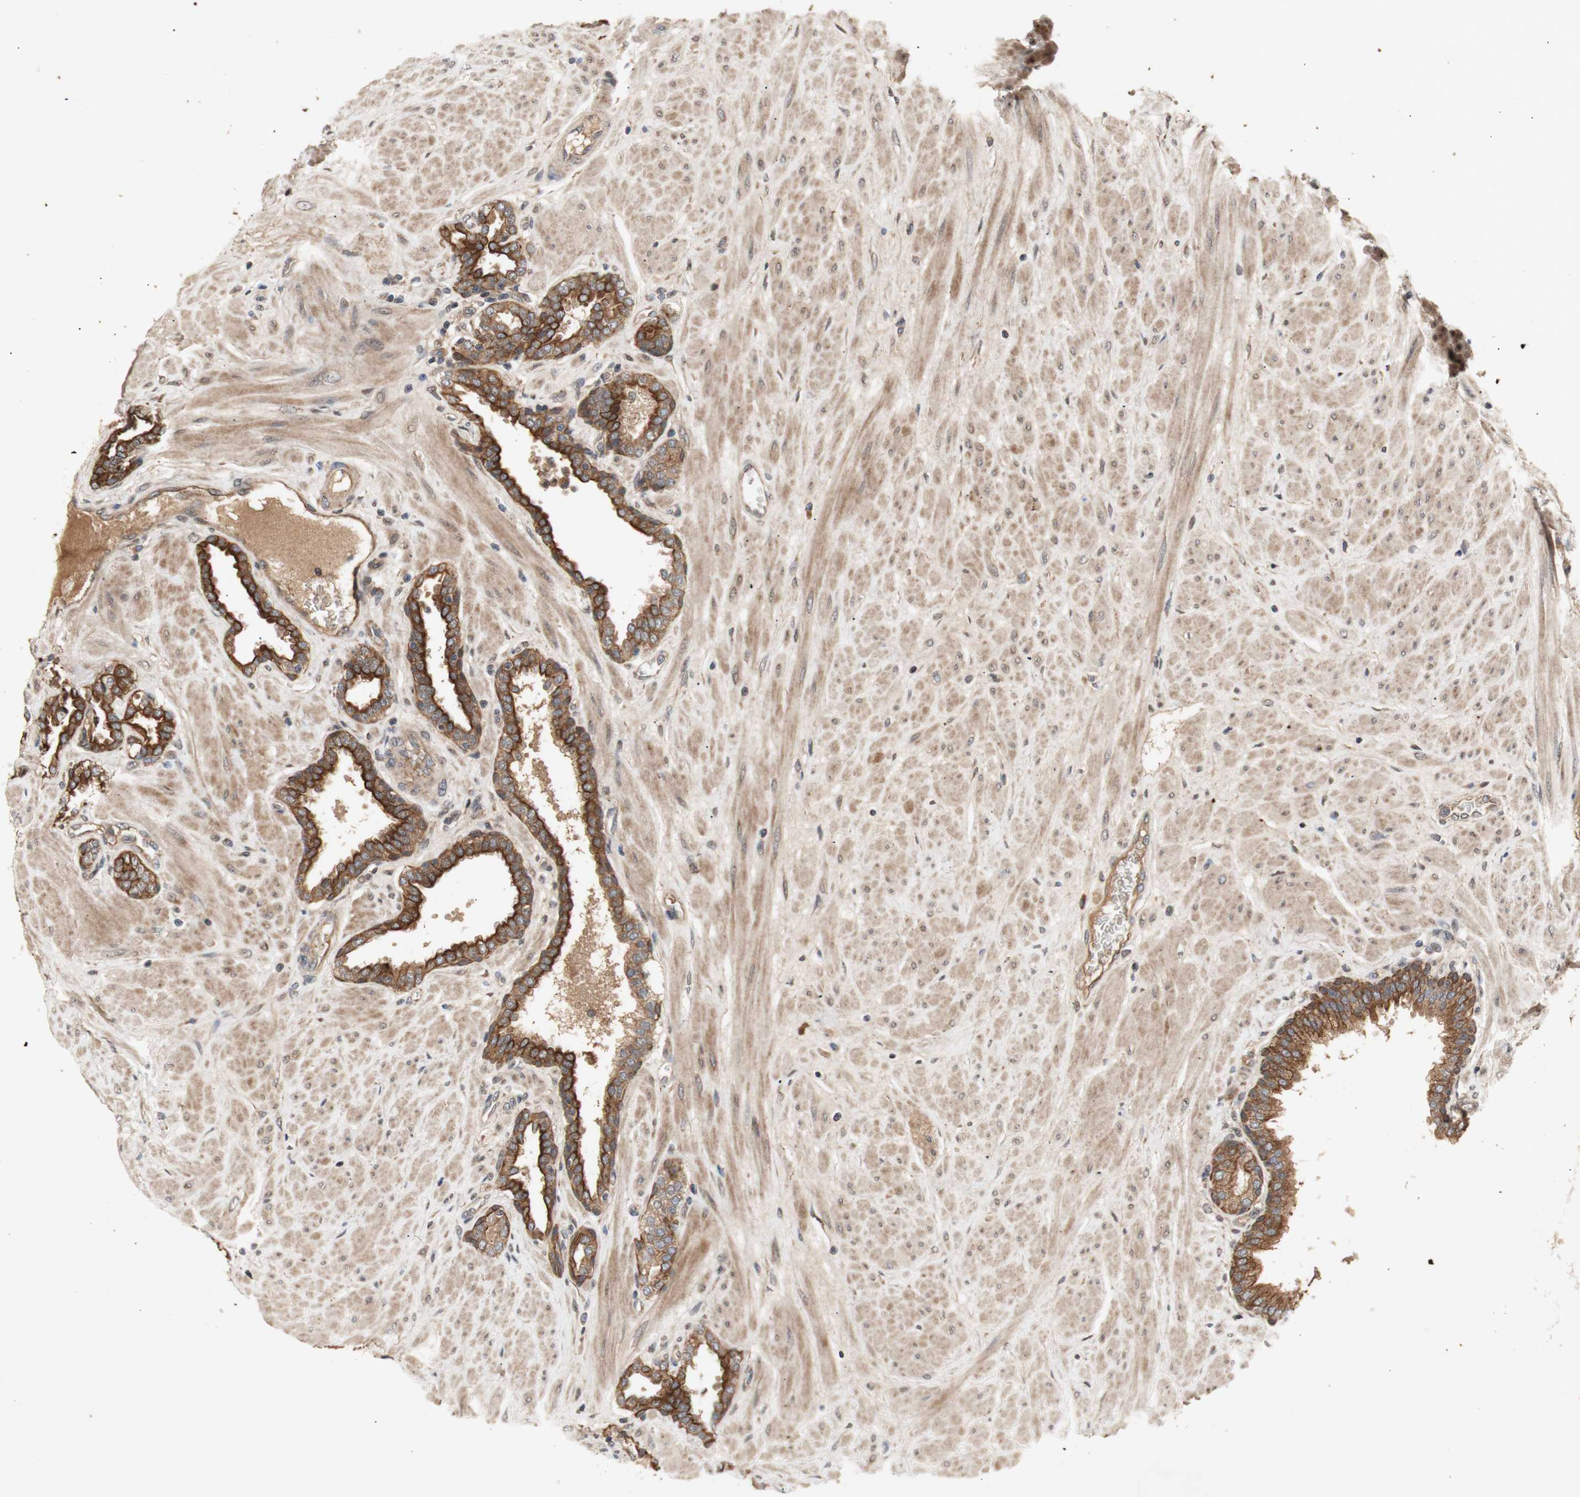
{"staining": {"intensity": "moderate", "quantity": ">75%", "location": "cytoplasmic/membranous"}, "tissue": "prostate", "cell_type": "Glandular cells", "image_type": "normal", "snomed": [{"axis": "morphology", "description": "Normal tissue, NOS"}, {"axis": "topography", "description": "Prostate"}], "caption": "About >75% of glandular cells in normal prostate show moderate cytoplasmic/membranous protein expression as visualized by brown immunohistochemical staining.", "gene": "PKN1", "patient": {"sex": "male", "age": 51}}